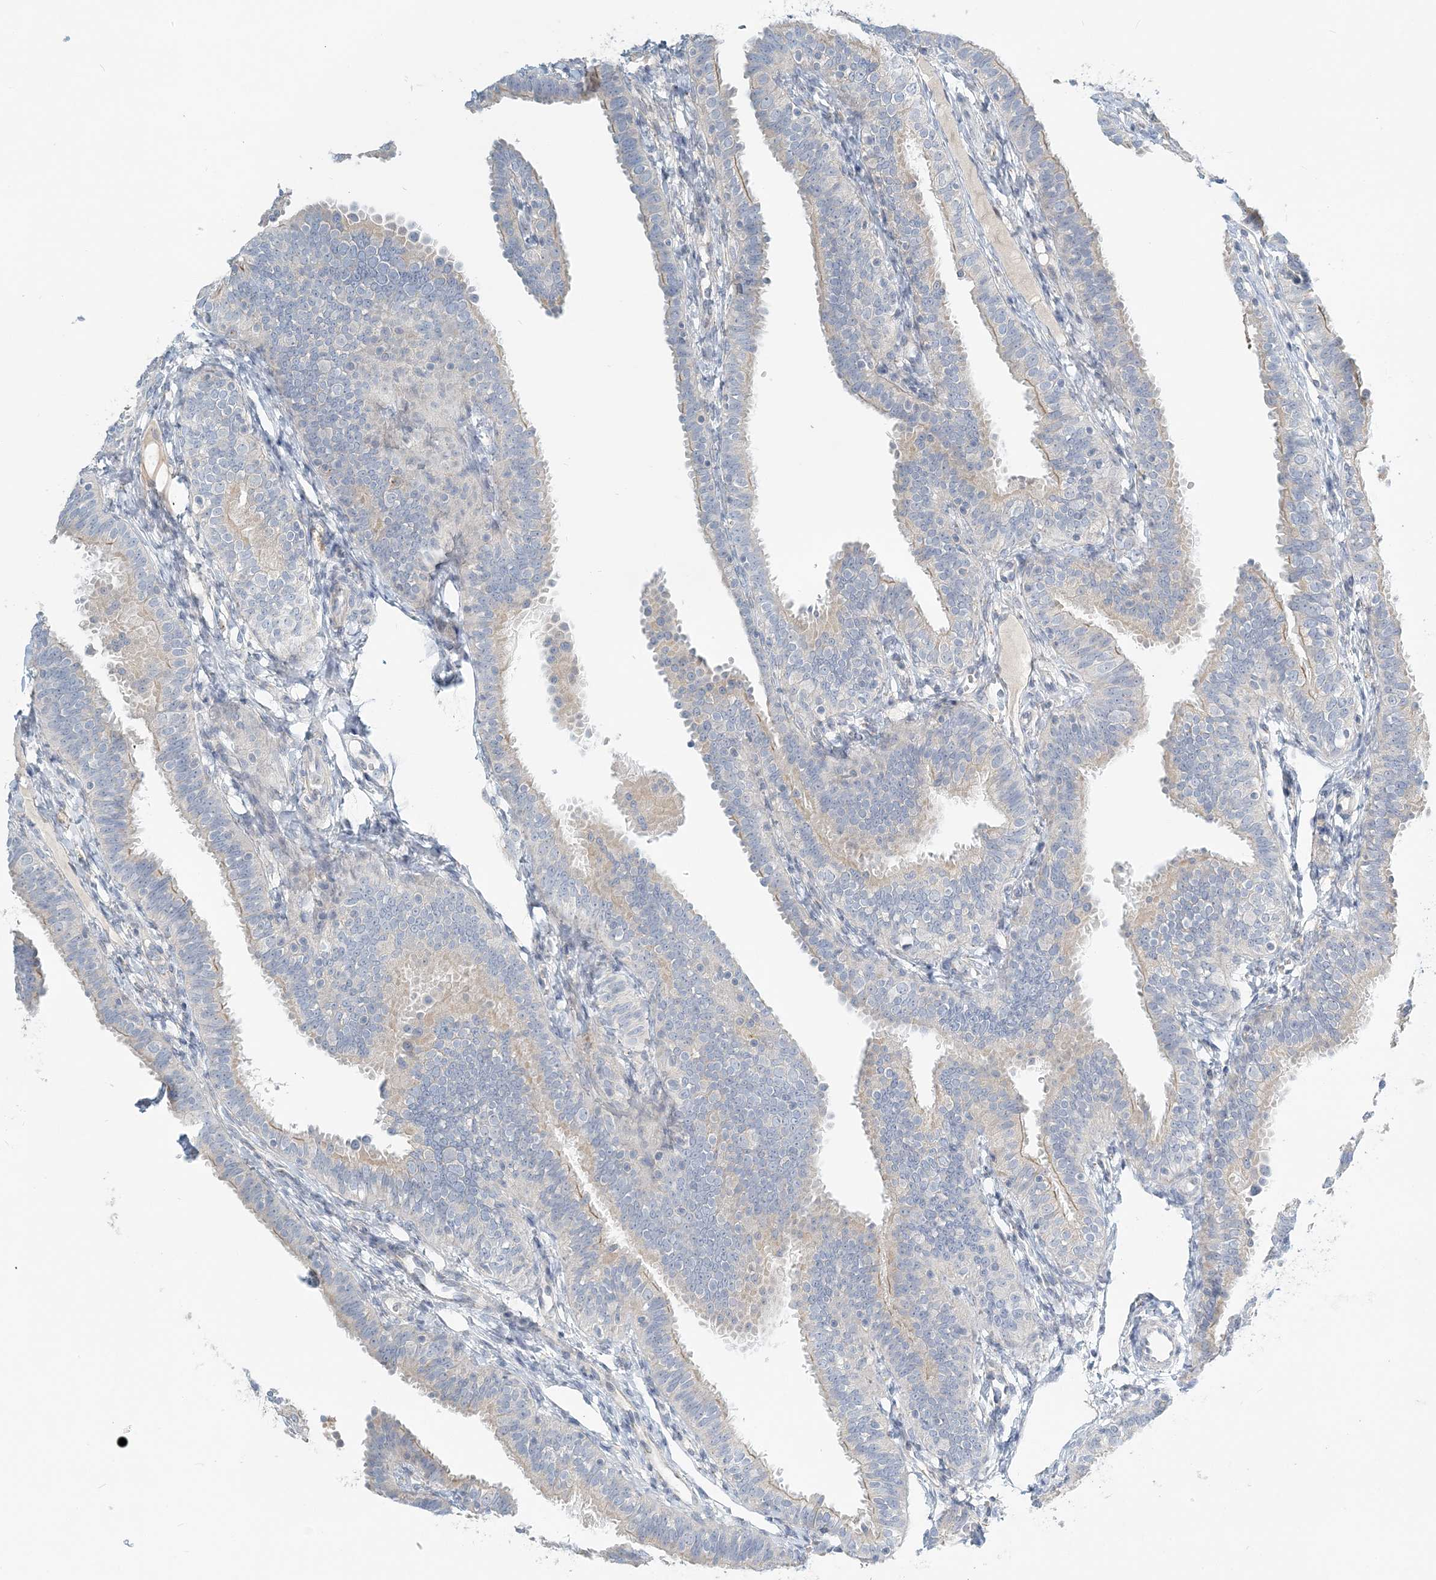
{"staining": {"intensity": "weak", "quantity": "25%-75%", "location": "cytoplasmic/membranous"}, "tissue": "fallopian tube", "cell_type": "Glandular cells", "image_type": "normal", "snomed": [{"axis": "morphology", "description": "Normal tissue, NOS"}, {"axis": "topography", "description": "Fallopian tube"}], "caption": "Human fallopian tube stained for a protein (brown) reveals weak cytoplasmic/membranous positive staining in approximately 25%-75% of glandular cells.", "gene": "NAA11", "patient": {"sex": "female", "age": 35}}